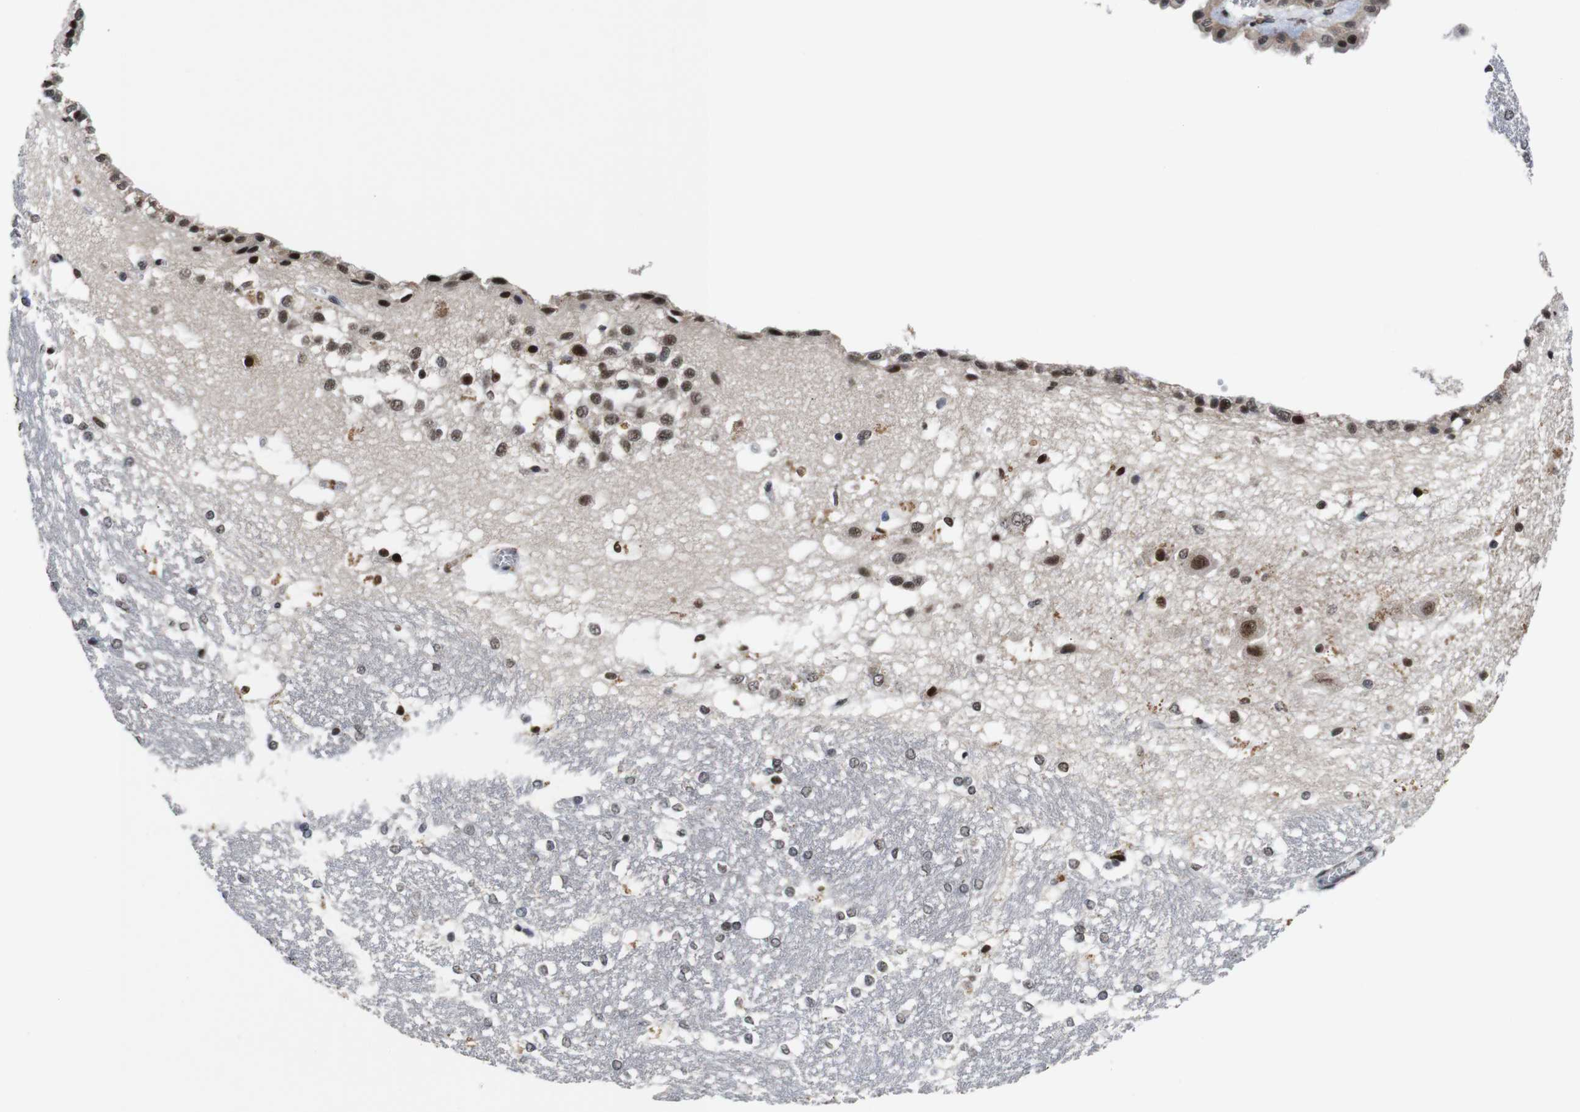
{"staining": {"intensity": "moderate", "quantity": "<25%", "location": "nuclear"}, "tissue": "hippocampus", "cell_type": "Glial cells", "image_type": "normal", "snomed": [{"axis": "morphology", "description": "Normal tissue, NOS"}, {"axis": "topography", "description": "Hippocampus"}], "caption": "Protein analysis of unremarkable hippocampus demonstrates moderate nuclear positivity in approximately <25% of glial cells.", "gene": "EIF4G1", "patient": {"sex": "female", "age": 19}}